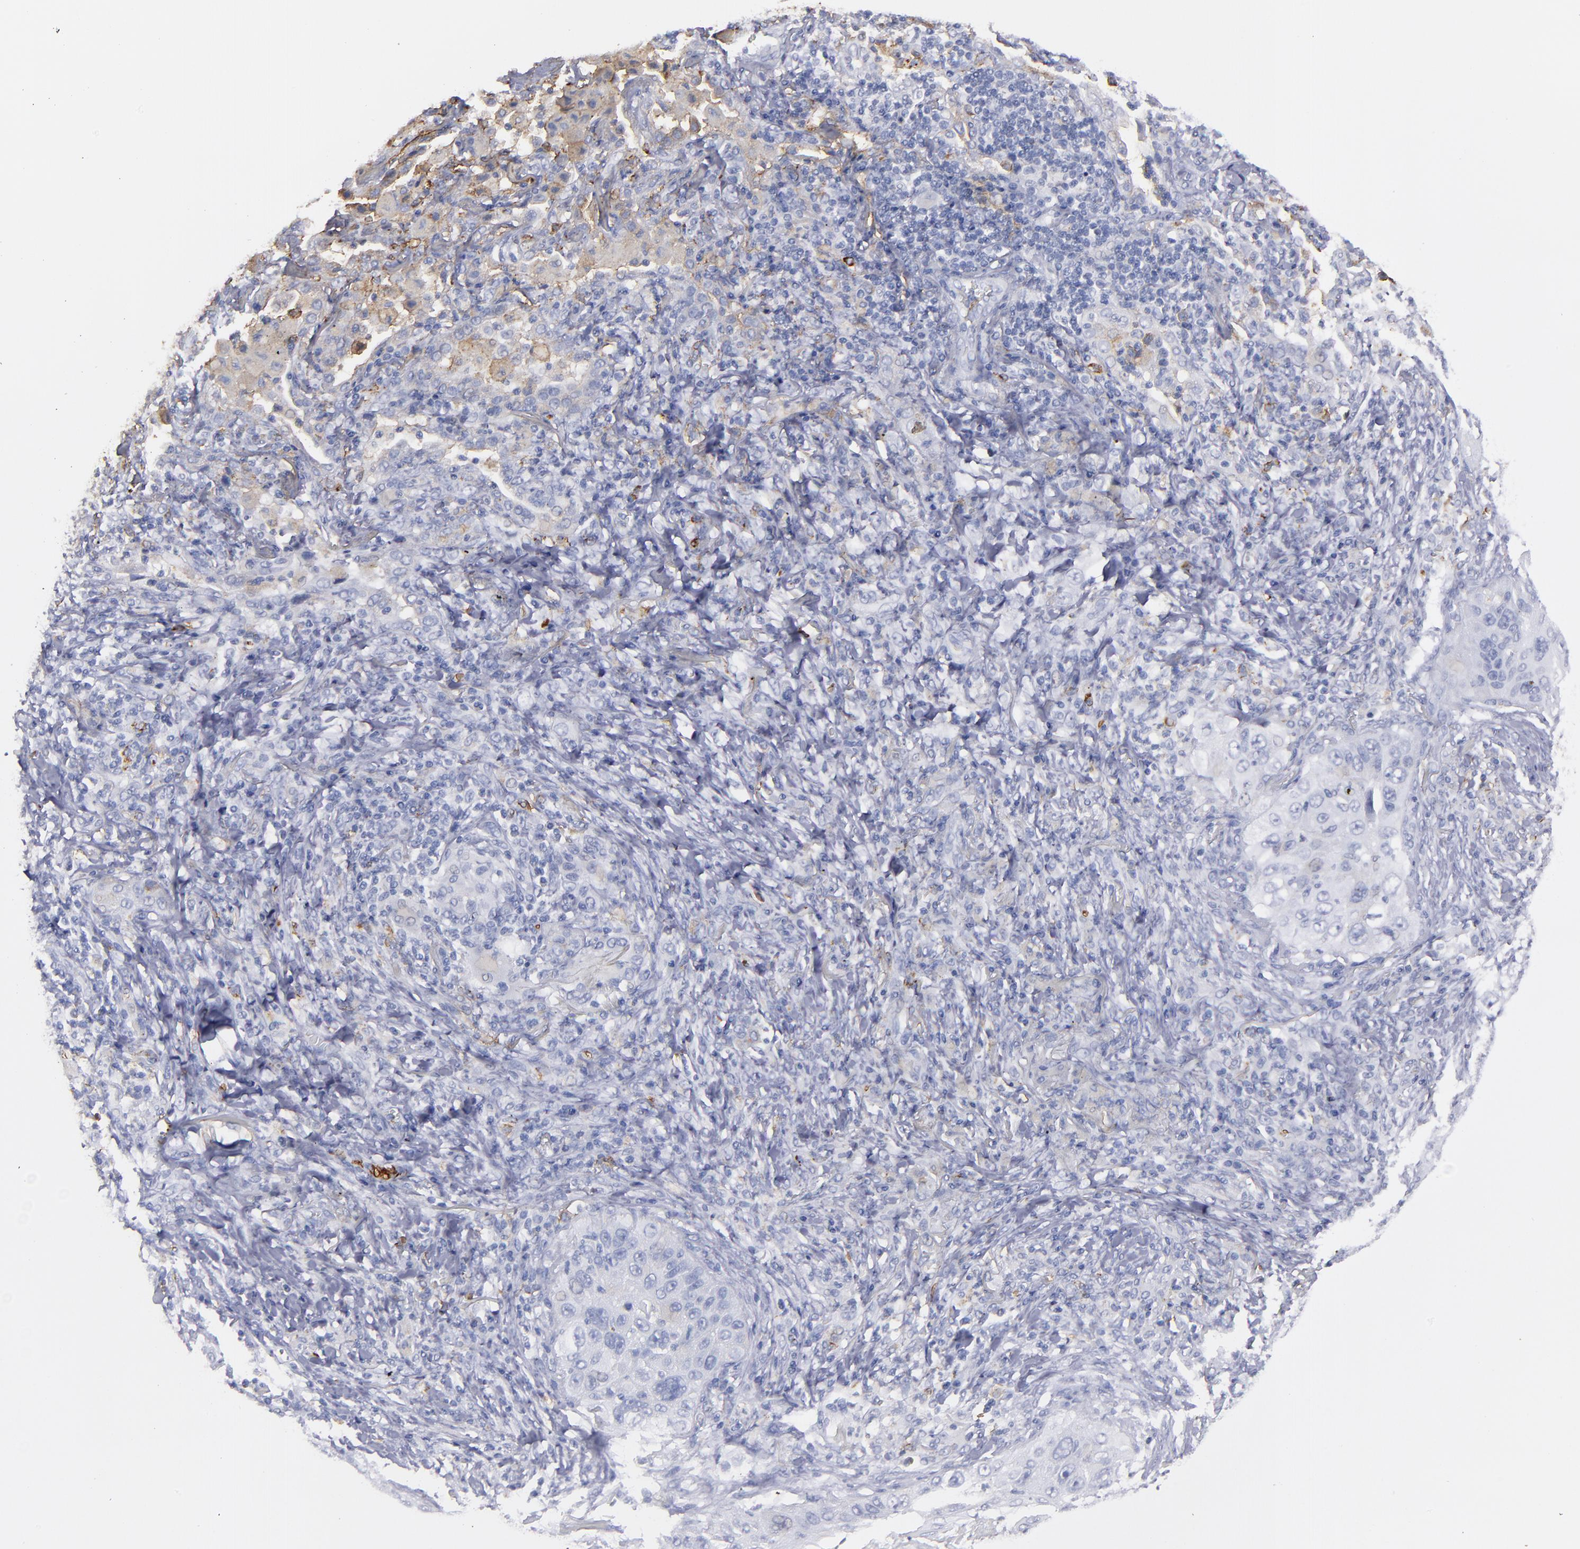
{"staining": {"intensity": "negative", "quantity": "none", "location": "none"}, "tissue": "lung cancer", "cell_type": "Tumor cells", "image_type": "cancer", "snomed": [{"axis": "morphology", "description": "Squamous cell carcinoma, NOS"}, {"axis": "topography", "description": "Lung"}], "caption": "This is an immunohistochemistry photomicrograph of human lung cancer (squamous cell carcinoma). There is no positivity in tumor cells.", "gene": "CD36", "patient": {"sex": "female", "age": 67}}